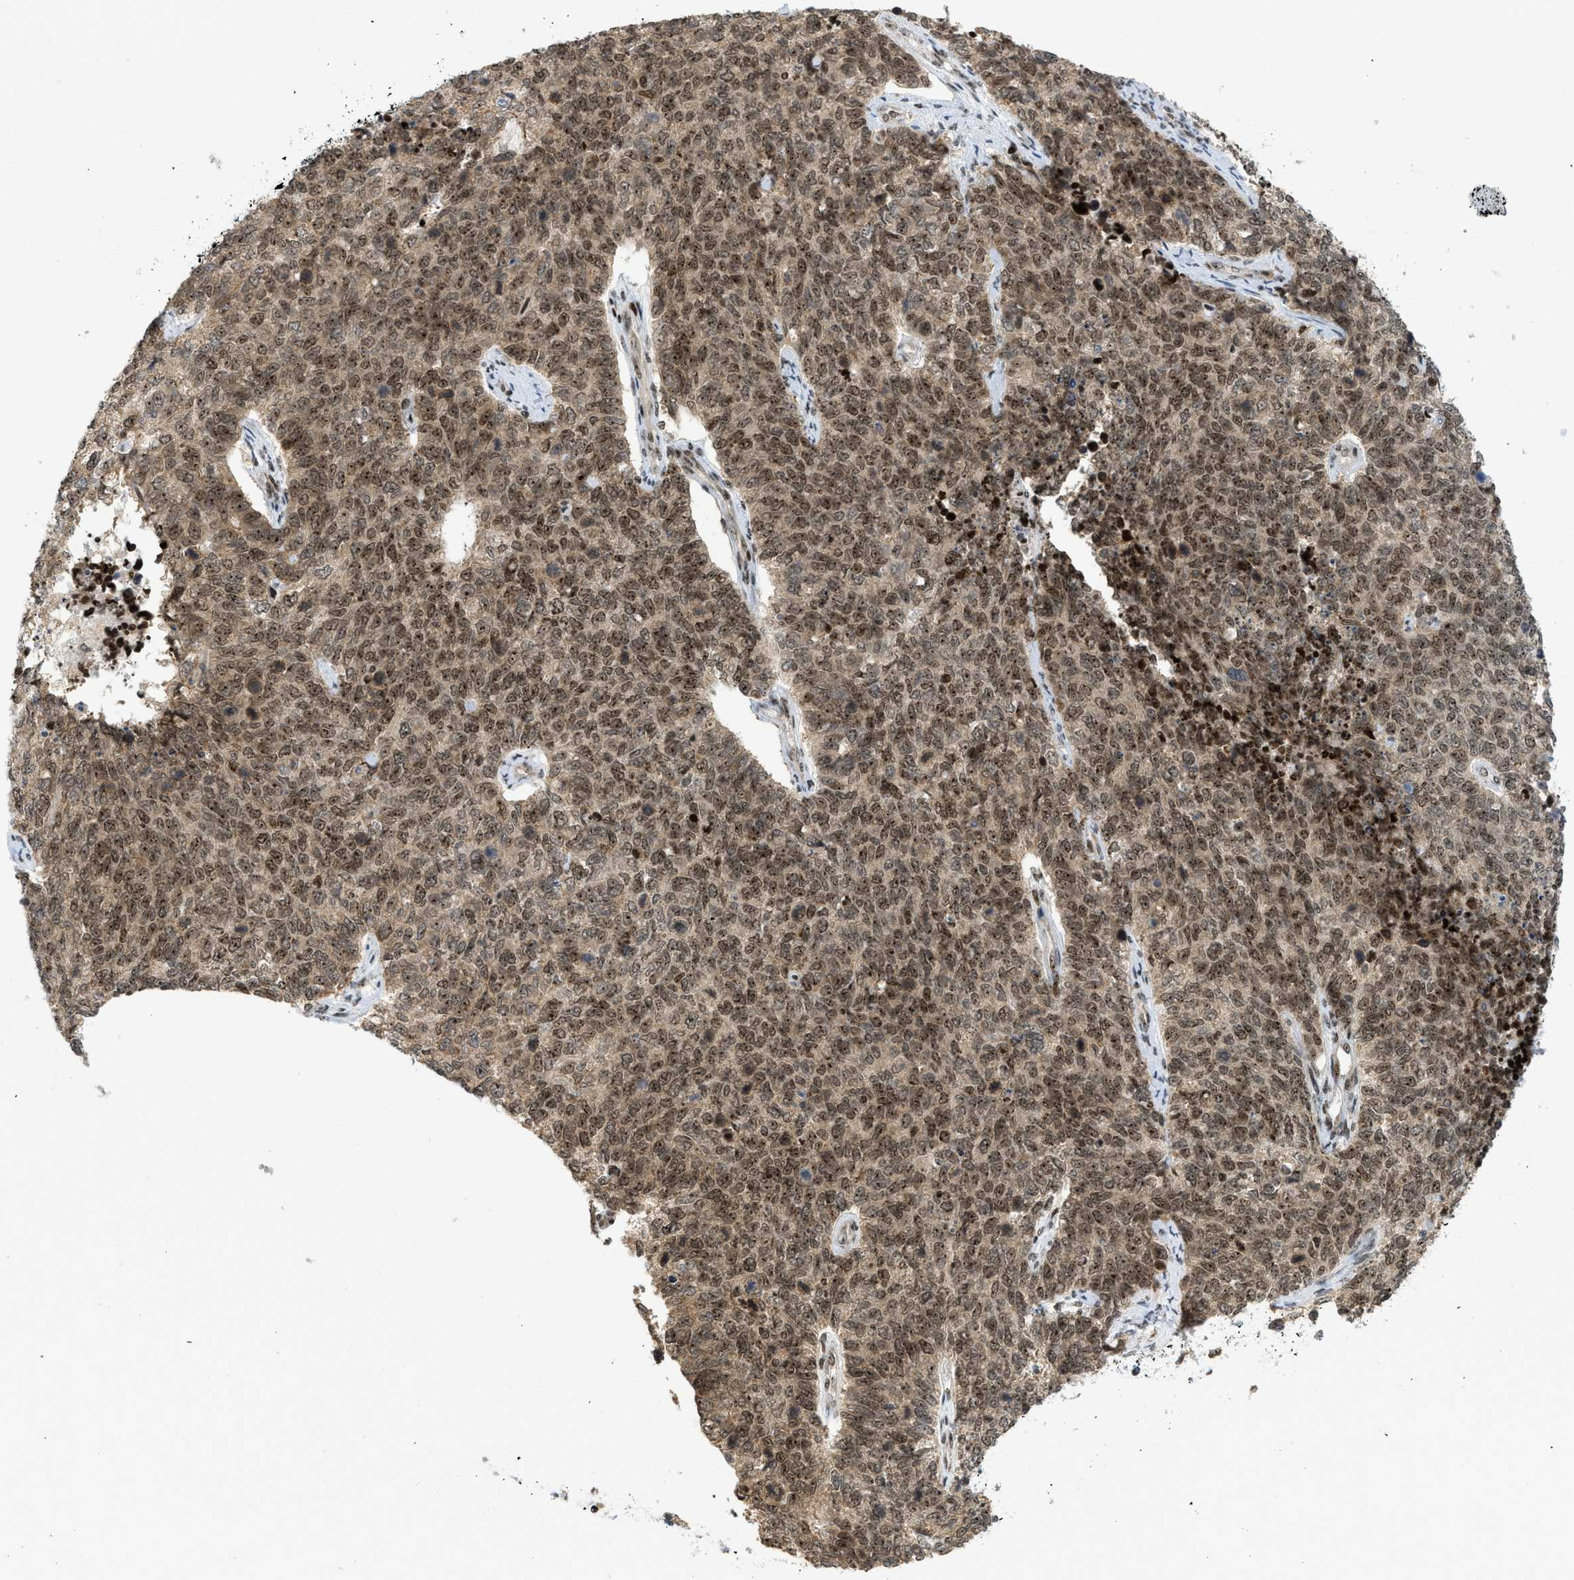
{"staining": {"intensity": "moderate", "quantity": ">75%", "location": "cytoplasmic/membranous,nuclear"}, "tissue": "cervical cancer", "cell_type": "Tumor cells", "image_type": "cancer", "snomed": [{"axis": "morphology", "description": "Squamous cell carcinoma, NOS"}, {"axis": "topography", "description": "Cervix"}], "caption": "Immunohistochemical staining of human cervical cancer reveals moderate cytoplasmic/membranous and nuclear protein staining in approximately >75% of tumor cells.", "gene": "ZNF22", "patient": {"sex": "female", "age": 63}}